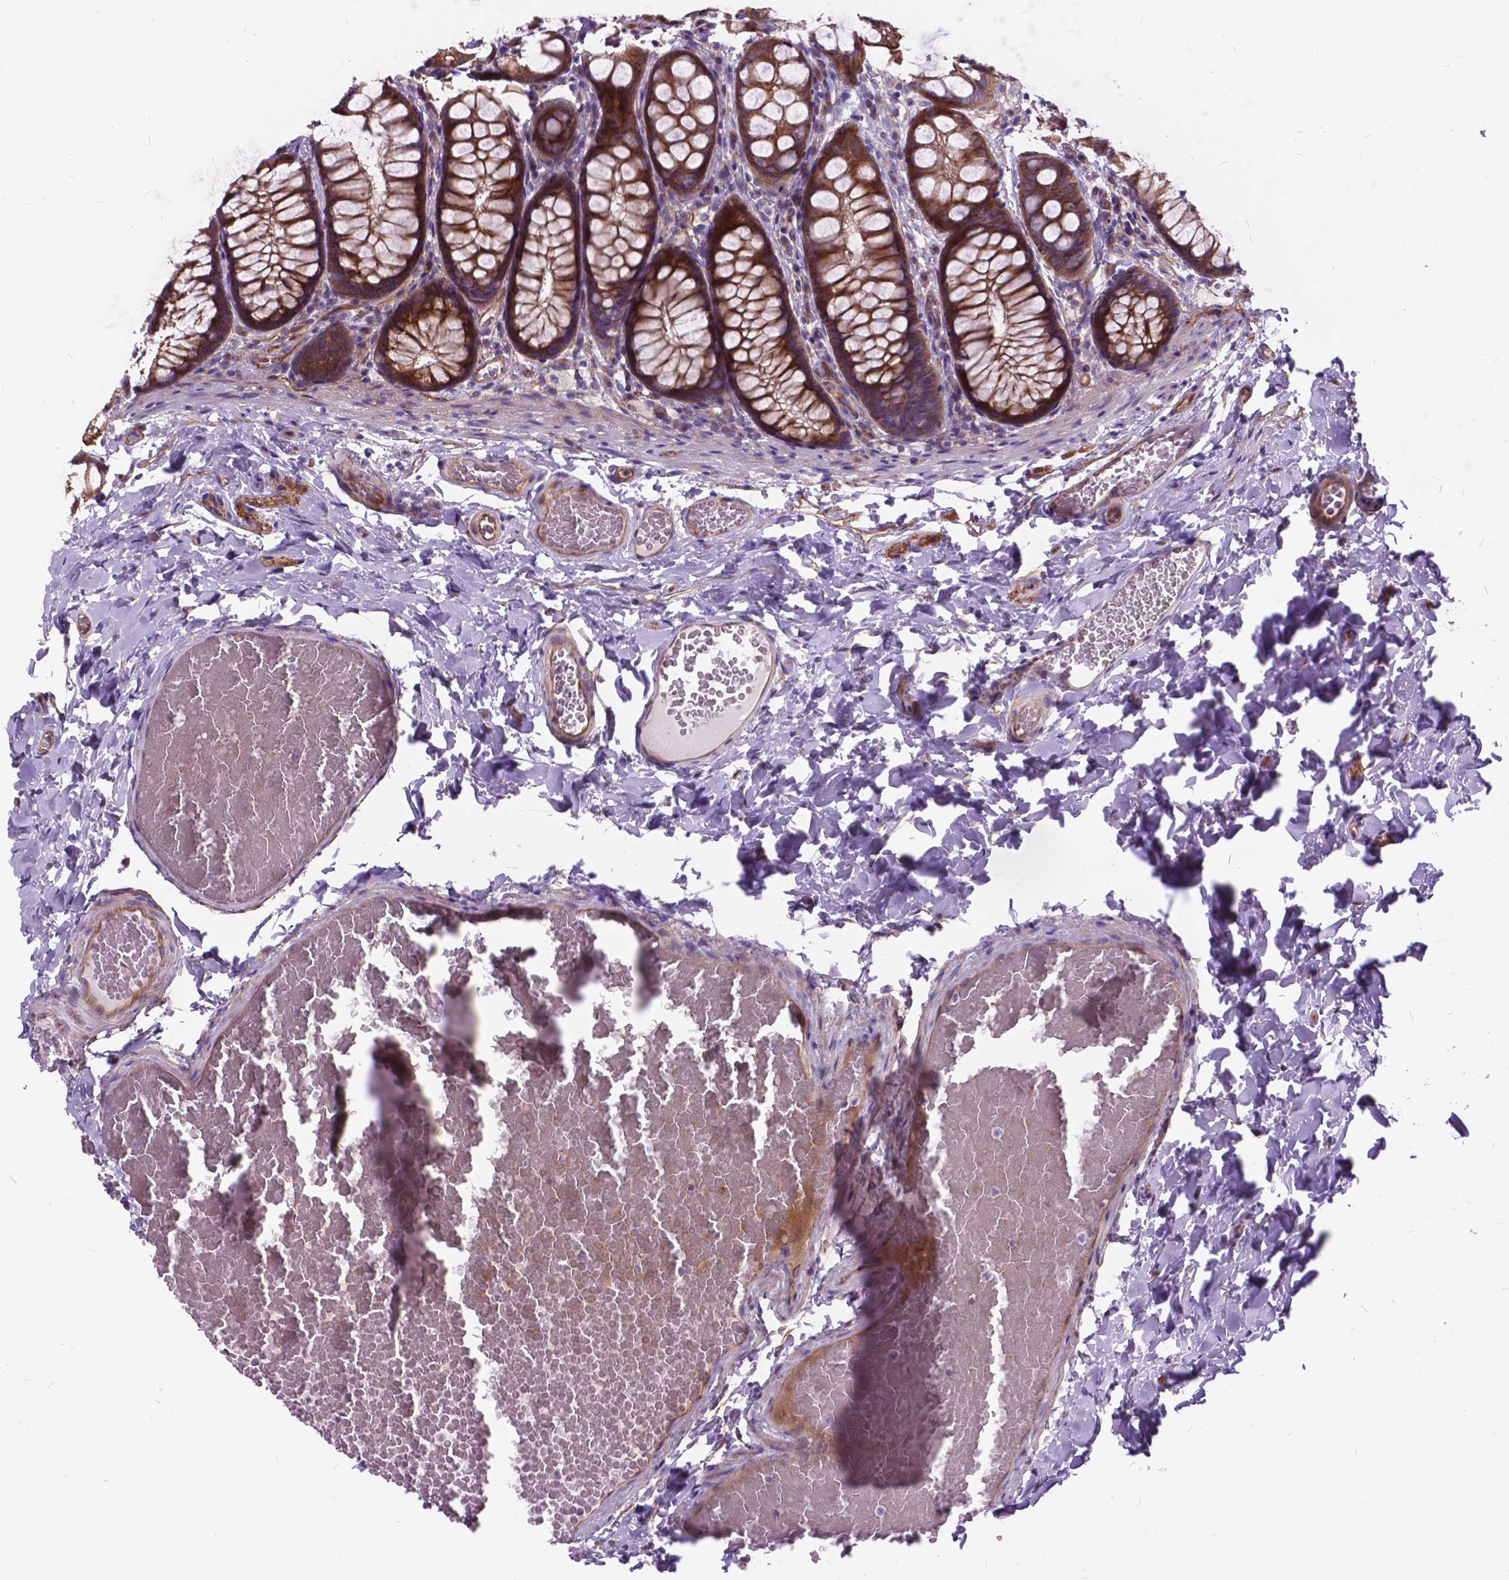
{"staining": {"intensity": "moderate", "quantity": "25%-75%", "location": "cytoplasmic/membranous"}, "tissue": "colon", "cell_type": "Endothelial cells", "image_type": "normal", "snomed": [{"axis": "morphology", "description": "Normal tissue, NOS"}, {"axis": "topography", "description": "Colon"}], "caption": "Protein expression analysis of unremarkable colon displays moderate cytoplasmic/membranous positivity in about 25%-75% of endothelial cells. Immunohistochemistry stains the protein of interest in brown and the nuclei are stained blue.", "gene": "FLT4", "patient": {"sex": "male", "age": 47}}